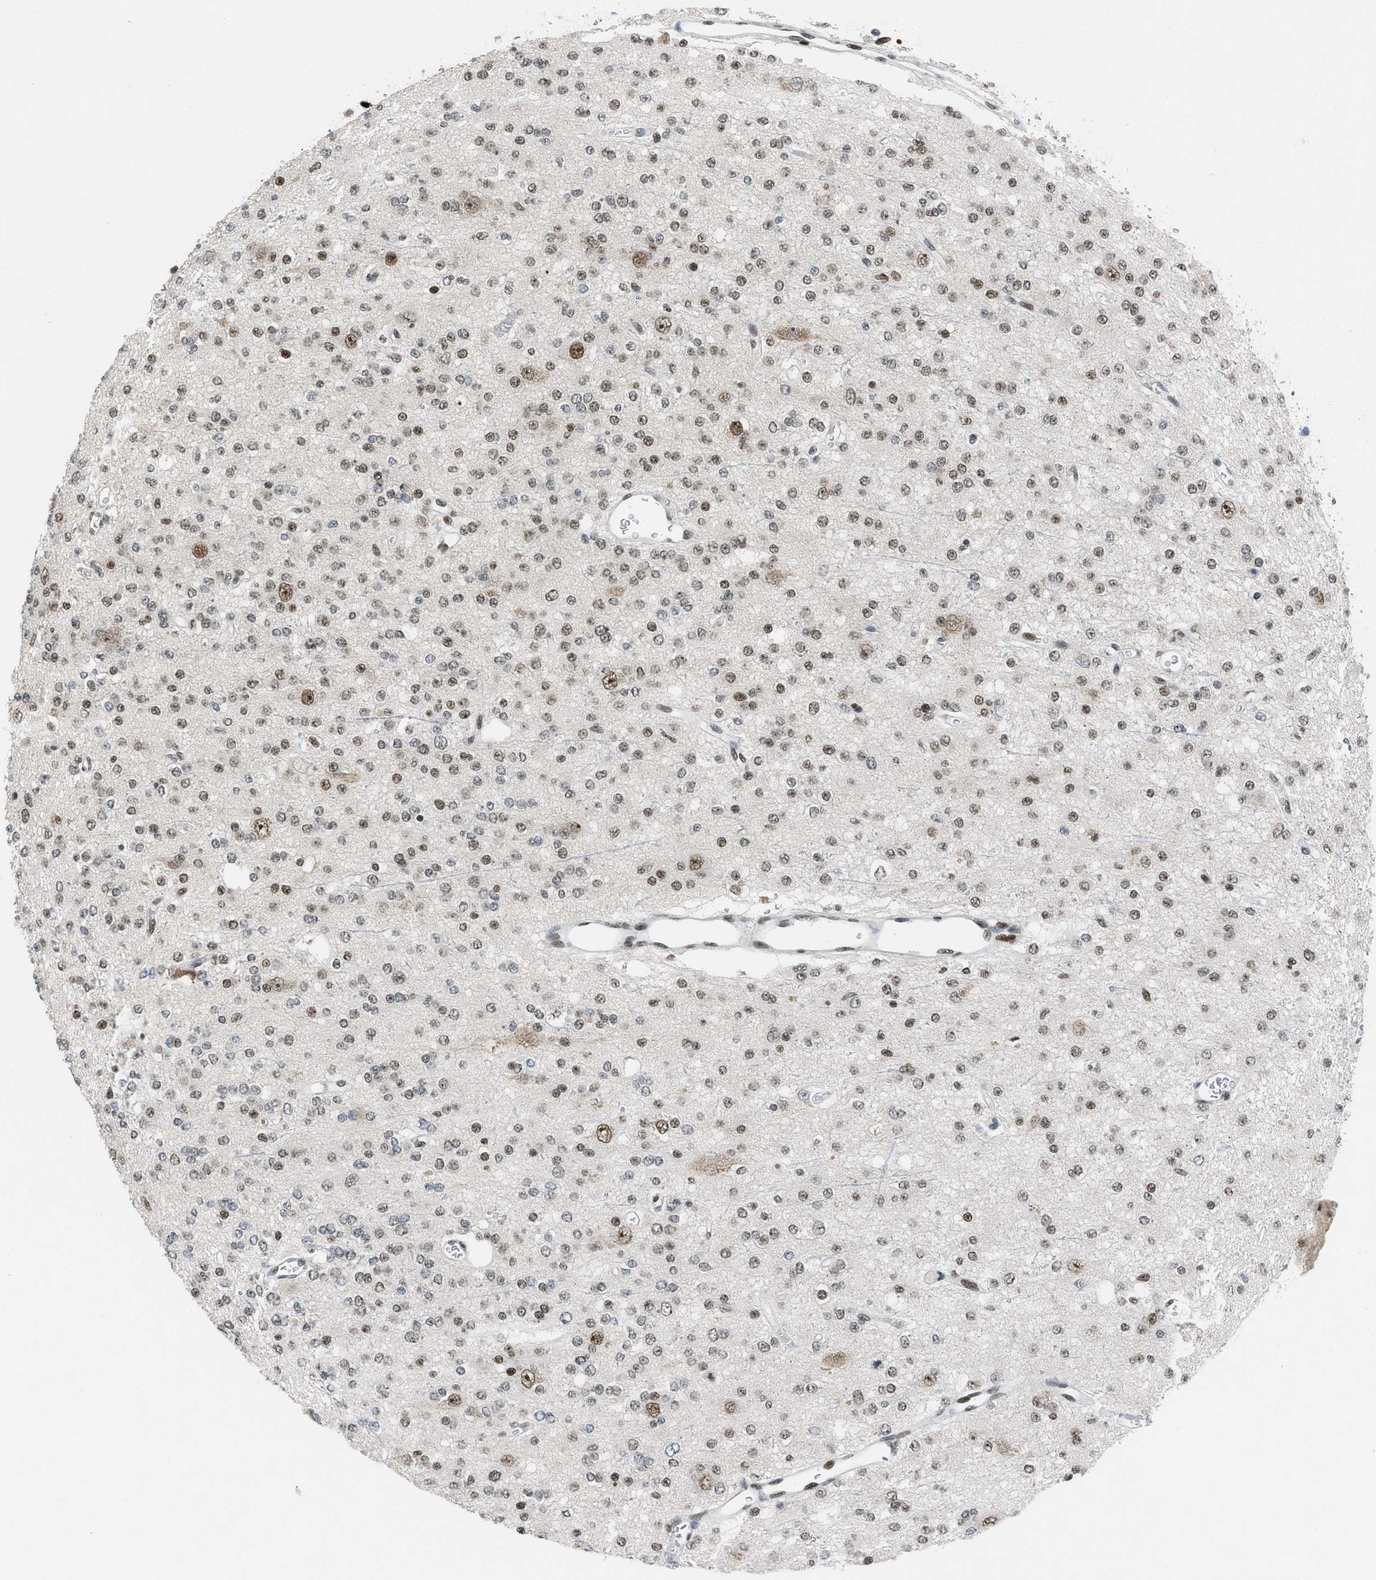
{"staining": {"intensity": "moderate", "quantity": ">75%", "location": "nuclear"}, "tissue": "glioma", "cell_type": "Tumor cells", "image_type": "cancer", "snomed": [{"axis": "morphology", "description": "Glioma, malignant, Low grade"}, {"axis": "topography", "description": "Brain"}], "caption": "The image displays a brown stain indicating the presence of a protein in the nuclear of tumor cells in glioma.", "gene": "RAD51B", "patient": {"sex": "male", "age": 38}}